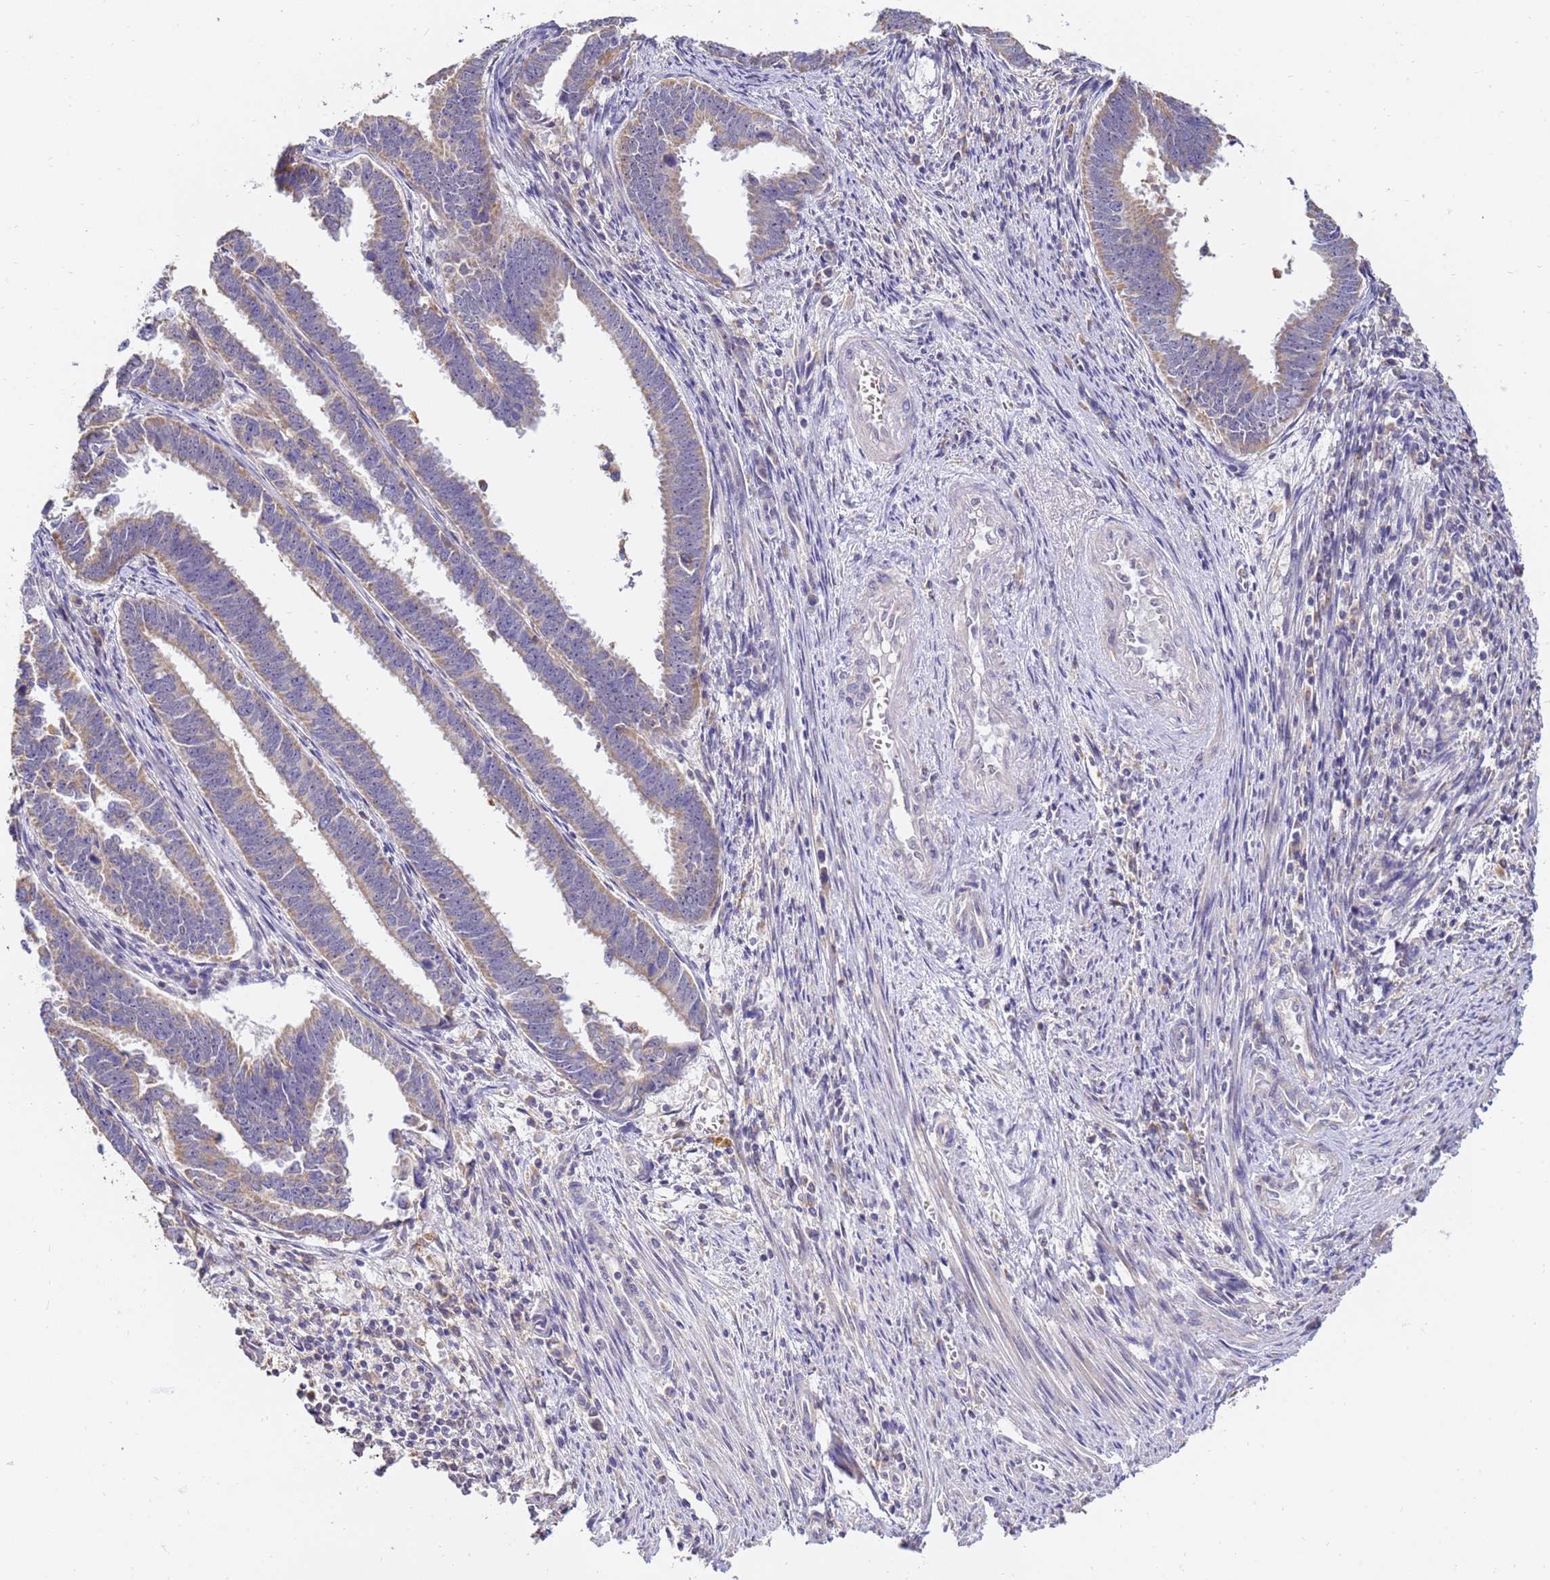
{"staining": {"intensity": "weak", "quantity": "25%-75%", "location": "cytoplasmic/membranous"}, "tissue": "endometrial cancer", "cell_type": "Tumor cells", "image_type": "cancer", "snomed": [{"axis": "morphology", "description": "Adenocarcinoma, NOS"}, {"axis": "topography", "description": "Endometrium"}], "caption": "Endometrial cancer (adenocarcinoma) tissue reveals weak cytoplasmic/membranous staining in about 25%-75% of tumor cells", "gene": "ARL8B", "patient": {"sex": "female", "age": 75}}